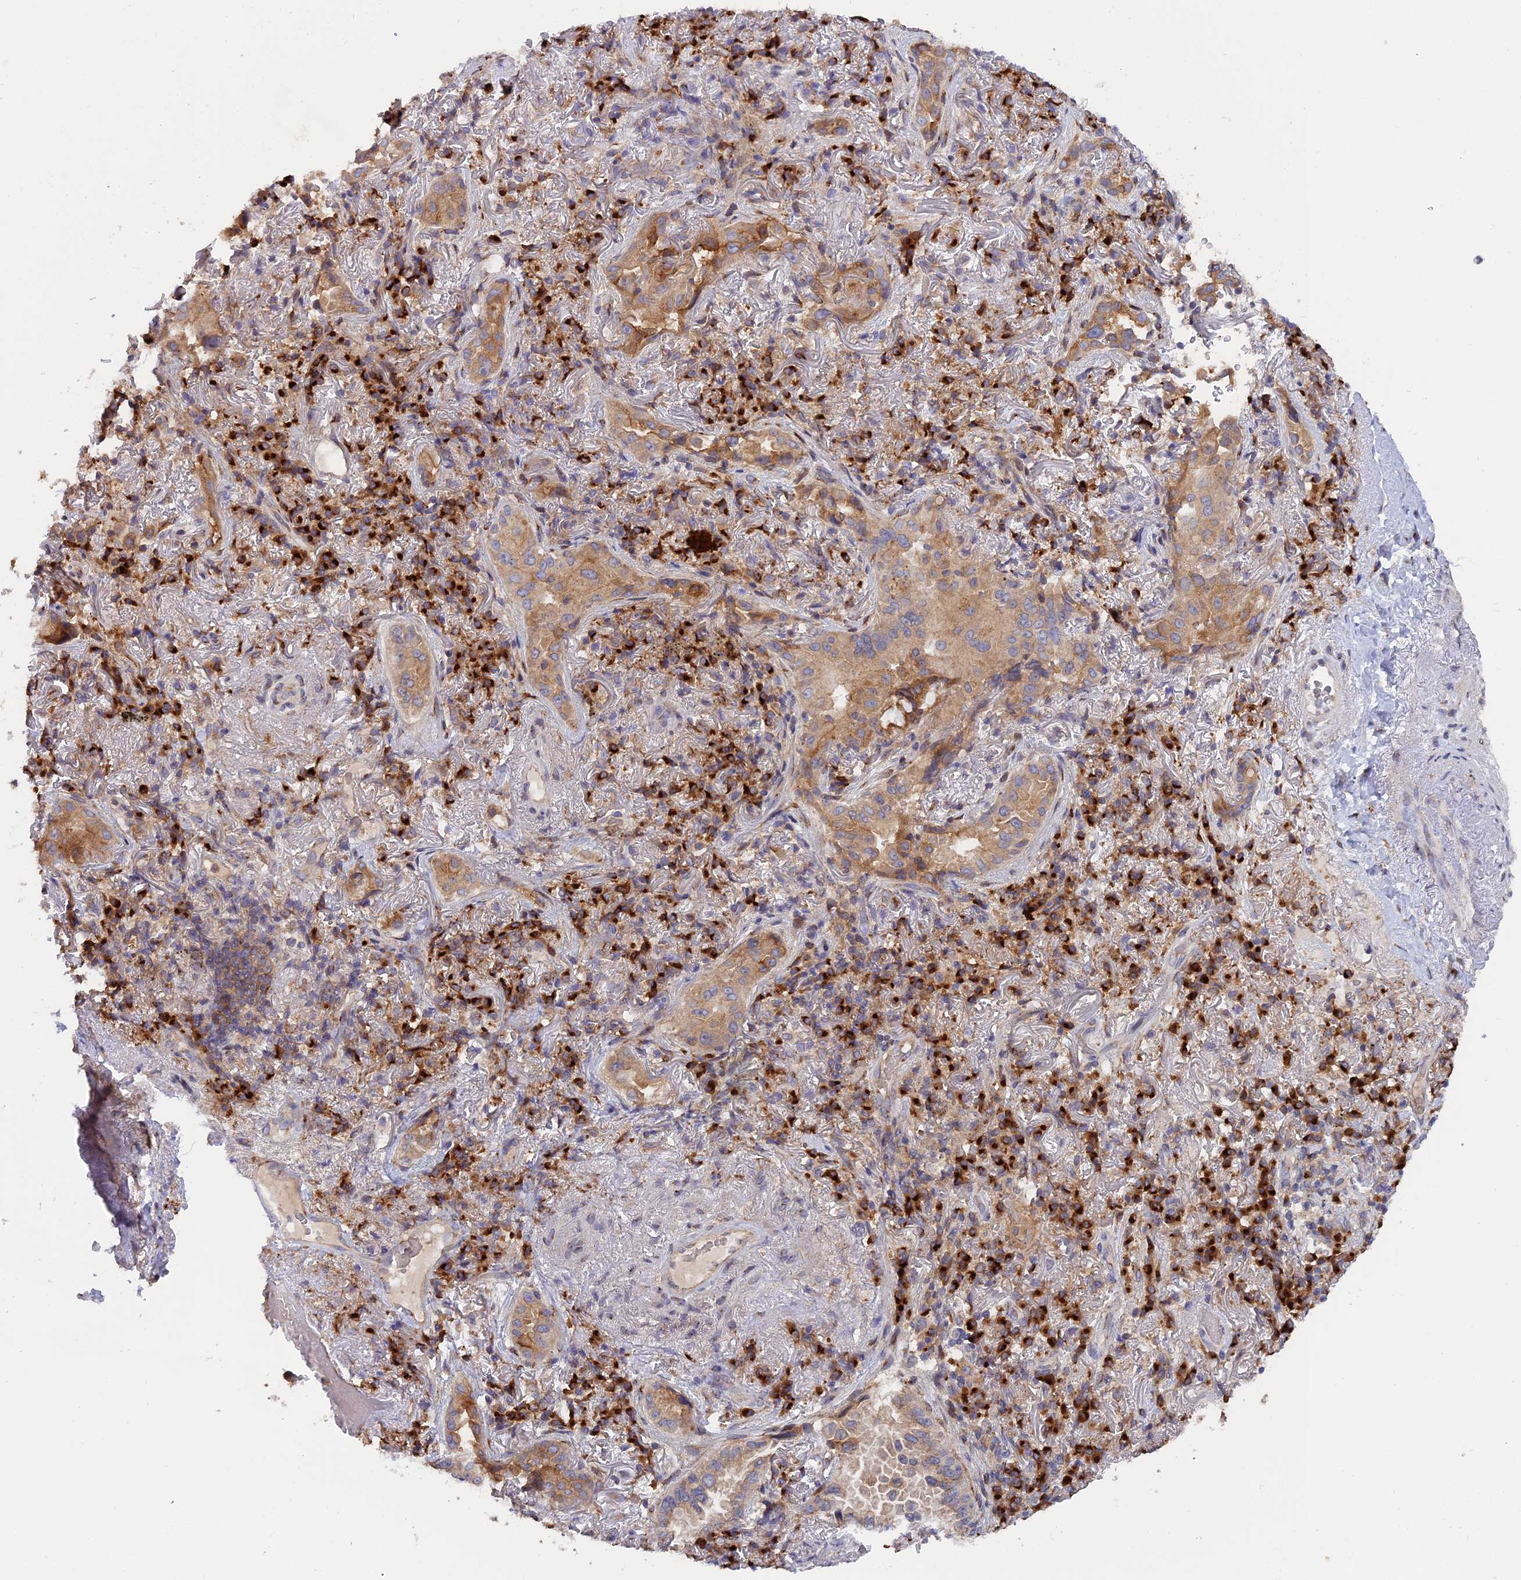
{"staining": {"intensity": "moderate", "quantity": ">75%", "location": "cytoplasmic/membranous"}, "tissue": "lung cancer", "cell_type": "Tumor cells", "image_type": "cancer", "snomed": [{"axis": "morphology", "description": "Adenocarcinoma, NOS"}, {"axis": "topography", "description": "Lung"}], "caption": "Human lung cancer stained for a protein (brown) reveals moderate cytoplasmic/membranous positive positivity in about >75% of tumor cells.", "gene": "SNX17", "patient": {"sex": "female", "age": 69}}